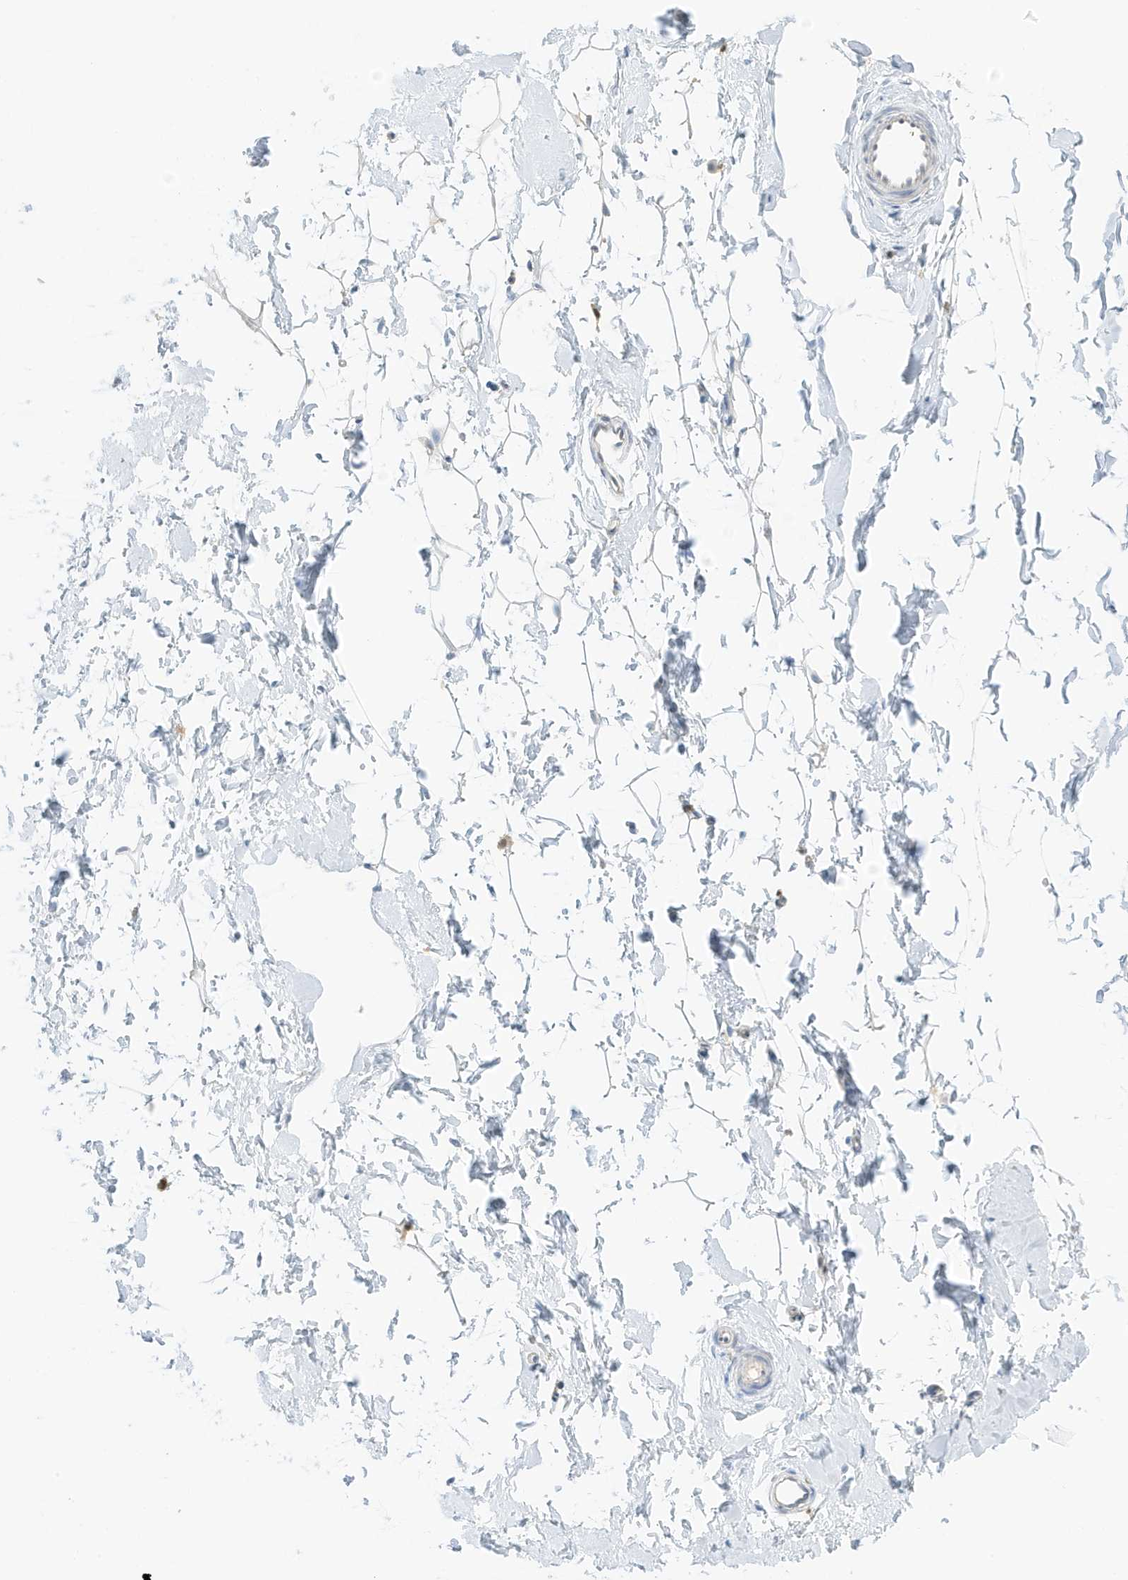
{"staining": {"intensity": "negative", "quantity": "none", "location": "none"}, "tissue": "adipose tissue", "cell_type": "Adipocytes", "image_type": "normal", "snomed": [{"axis": "morphology", "description": "Normal tissue, NOS"}, {"axis": "topography", "description": "Breast"}], "caption": "High power microscopy photomicrograph of an immunohistochemistry (IHC) image of benign adipose tissue, revealing no significant positivity in adipocytes. Brightfield microscopy of IHC stained with DAB (brown) and hematoxylin (blue), captured at high magnification.", "gene": "GCA", "patient": {"sex": "female", "age": 23}}